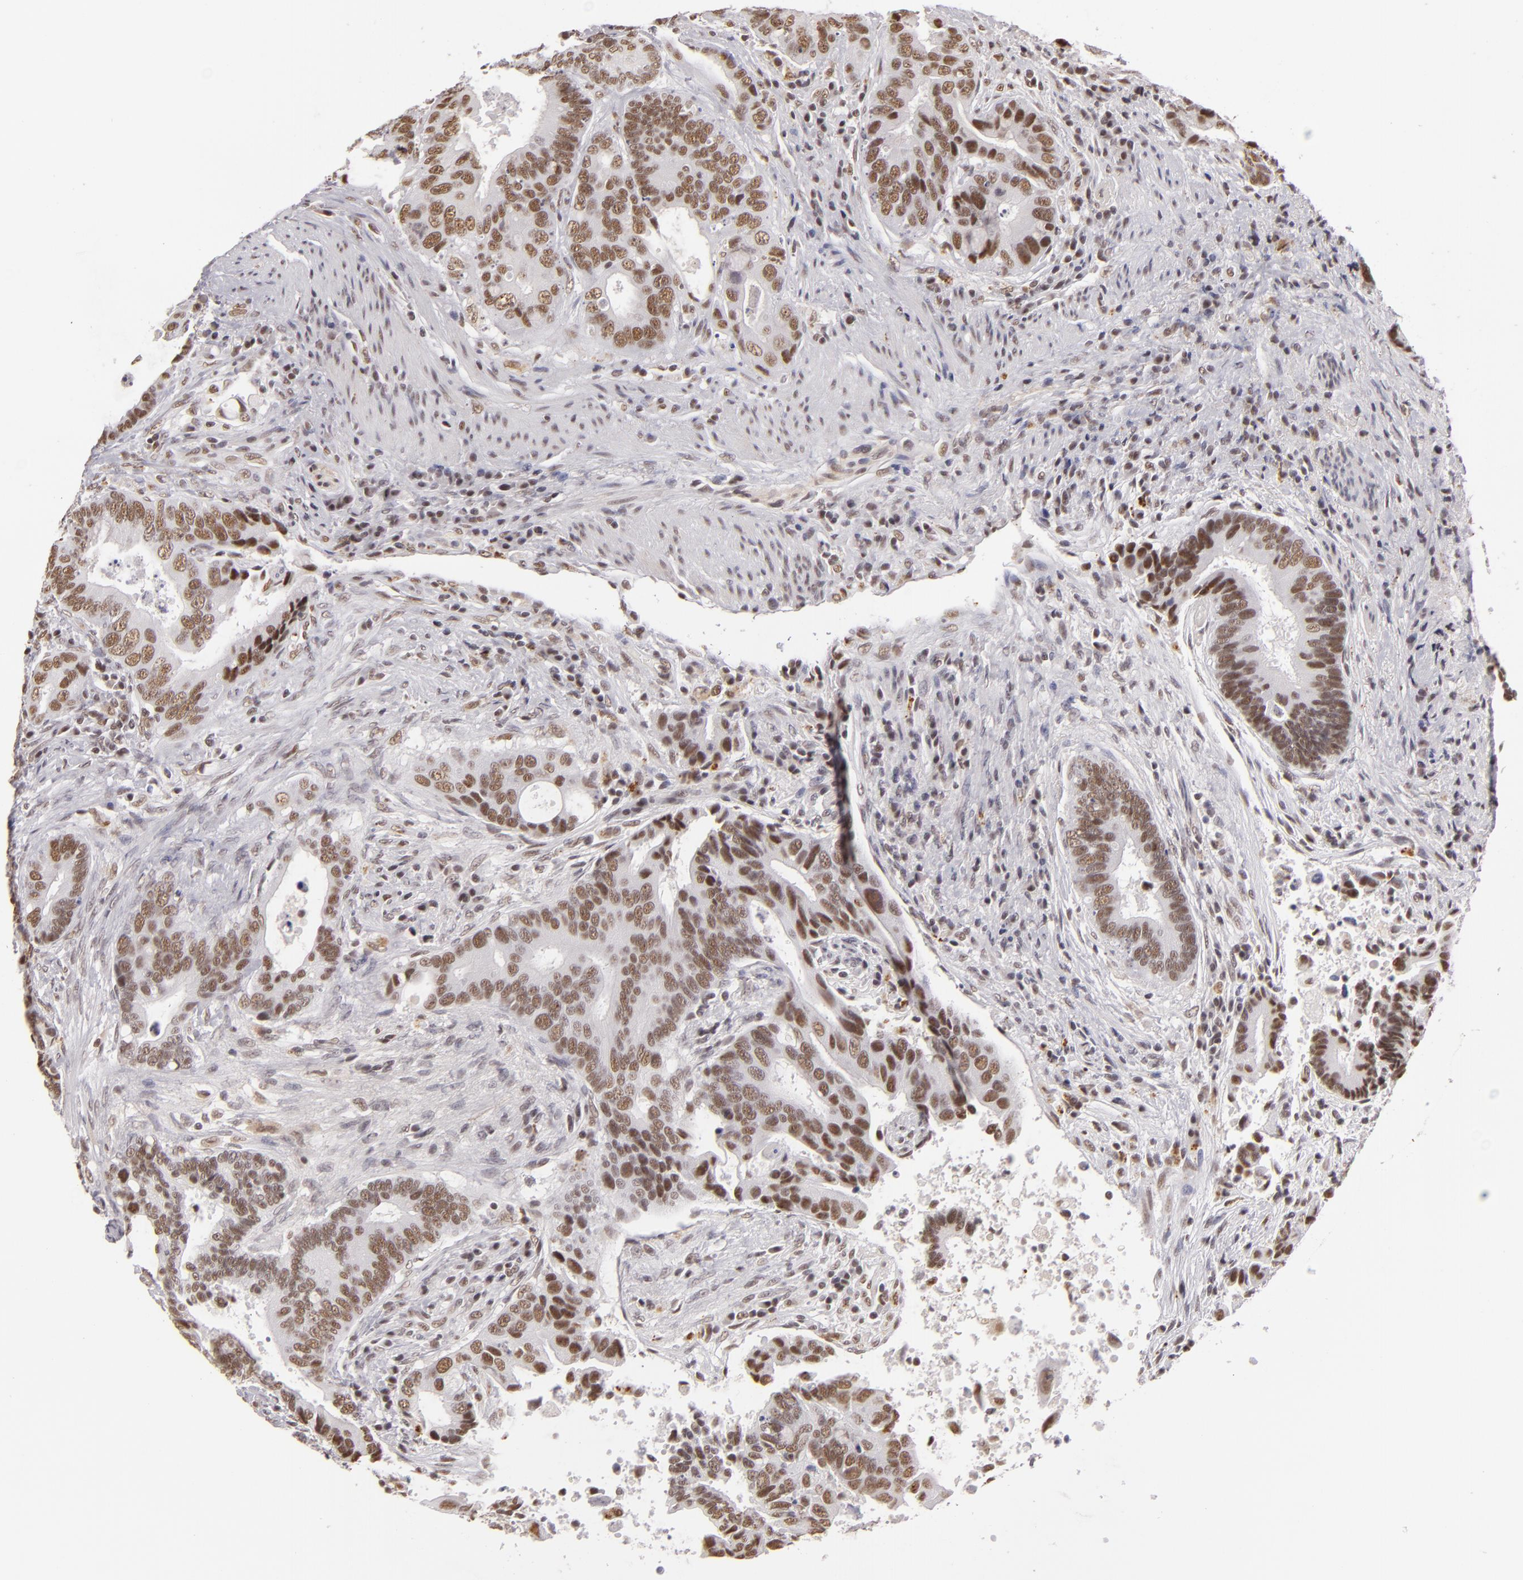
{"staining": {"intensity": "moderate", "quantity": ">75%", "location": "nuclear"}, "tissue": "colorectal cancer", "cell_type": "Tumor cells", "image_type": "cancer", "snomed": [{"axis": "morphology", "description": "Adenocarcinoma, NOS"}, {"axis": "topography", "description": "Rectum"}], "caption": "Colorectal adenocarcinoma was stained to show a protein in brown. There is medium levels of moderate nuclear staining in about >75% of tumor cells.", "gene": "INTS6", "patient": {"sex": "female", "age": 67}}